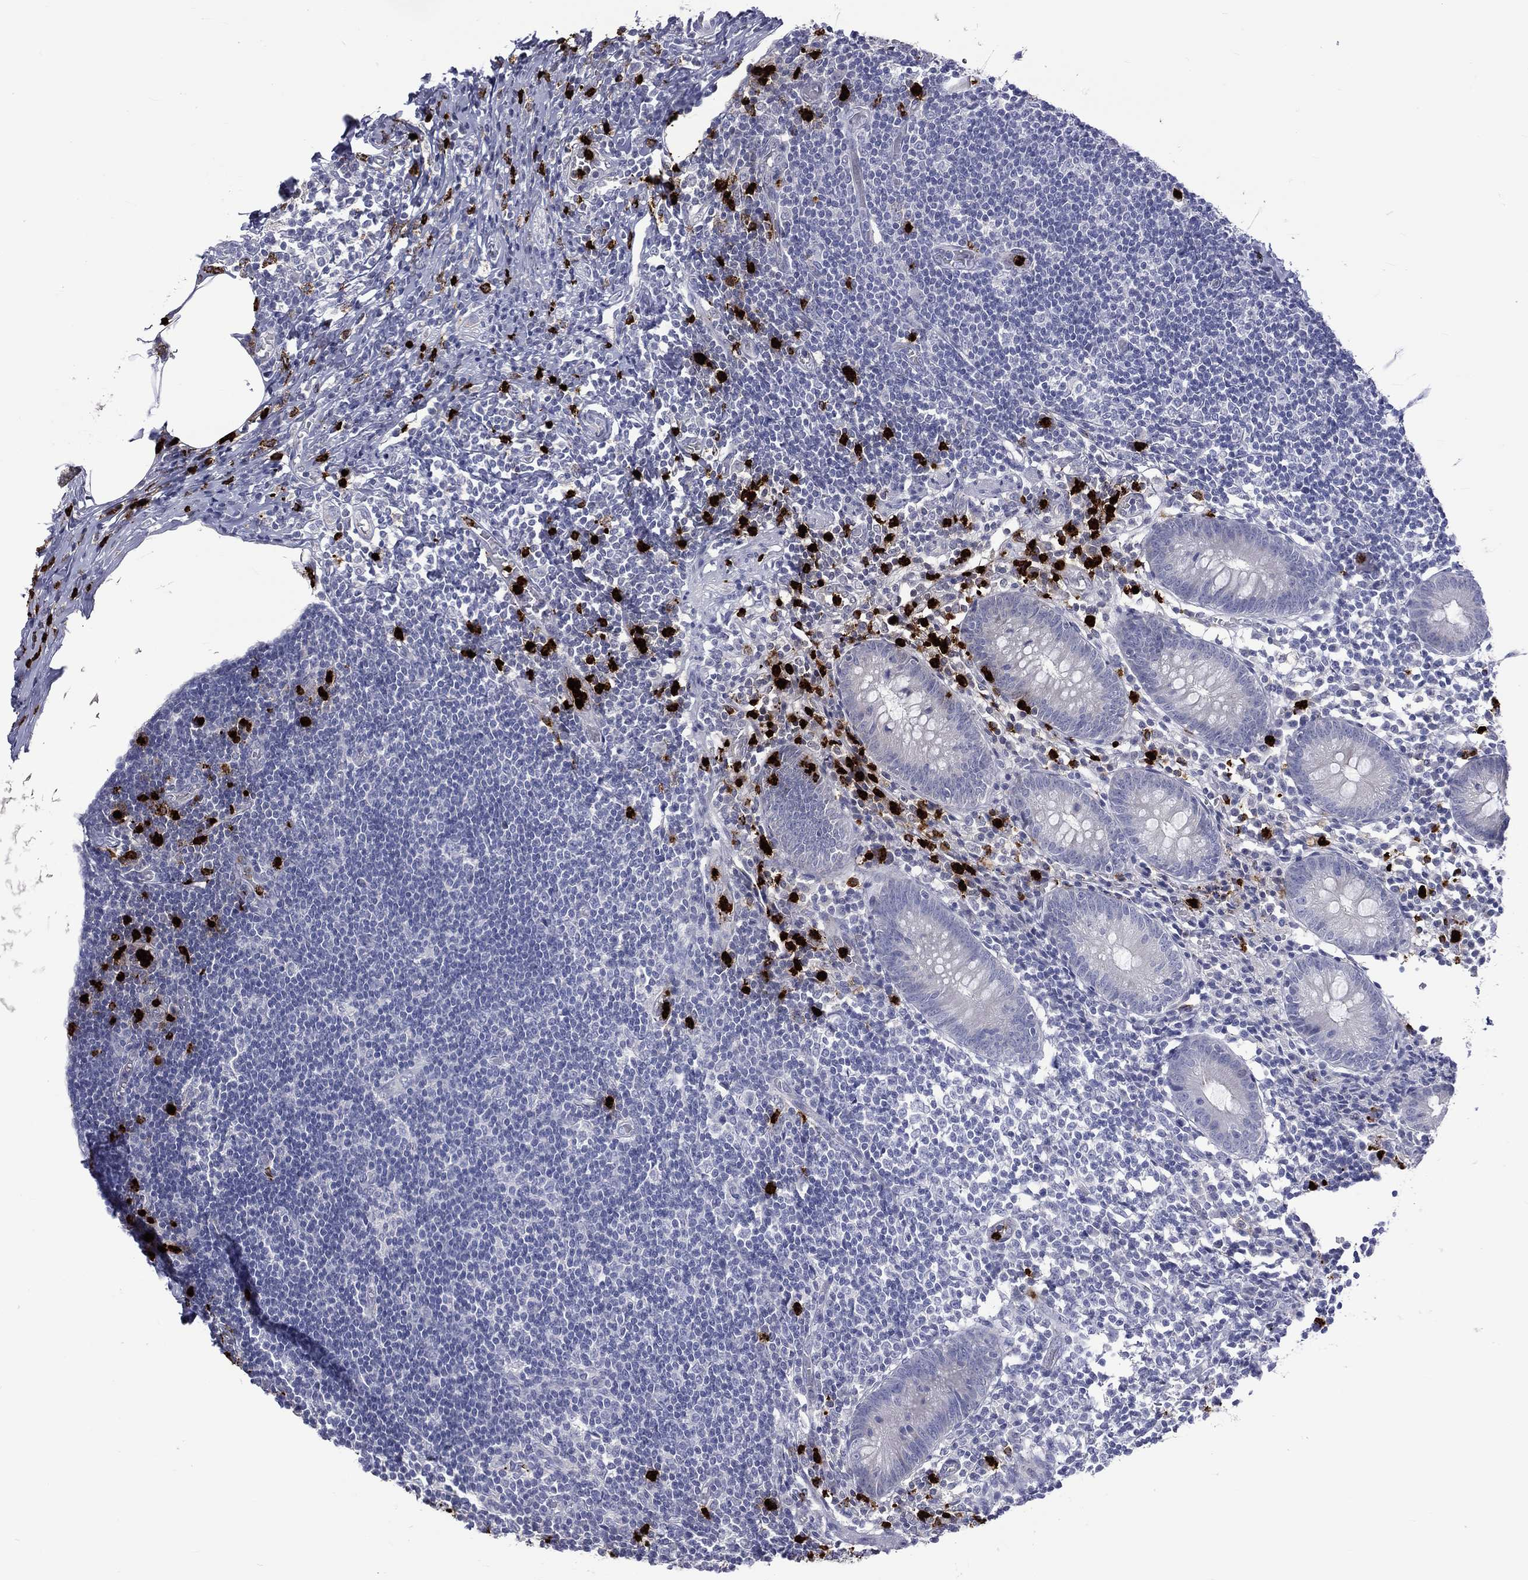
{"staining": {"intensity": "negative", "quantity": "none", "location": "none"}, "tissue": "appendix", "cell_type": "Glandular cells", "image_type": "normal", "snomed": [{"axis": "morphology", "description": "Normal tissue, NOS"}, {"axis": "topography", "description": "Appendix"}], "caption": "This histopathology image is of unremarkable appendix stained with IHC to label a protein in brown with the nuclei are counter-stained blue. There is no positivity in glandular cells.", "gene": "ELANE", "patient": {"sex": "female", "age": 40}}